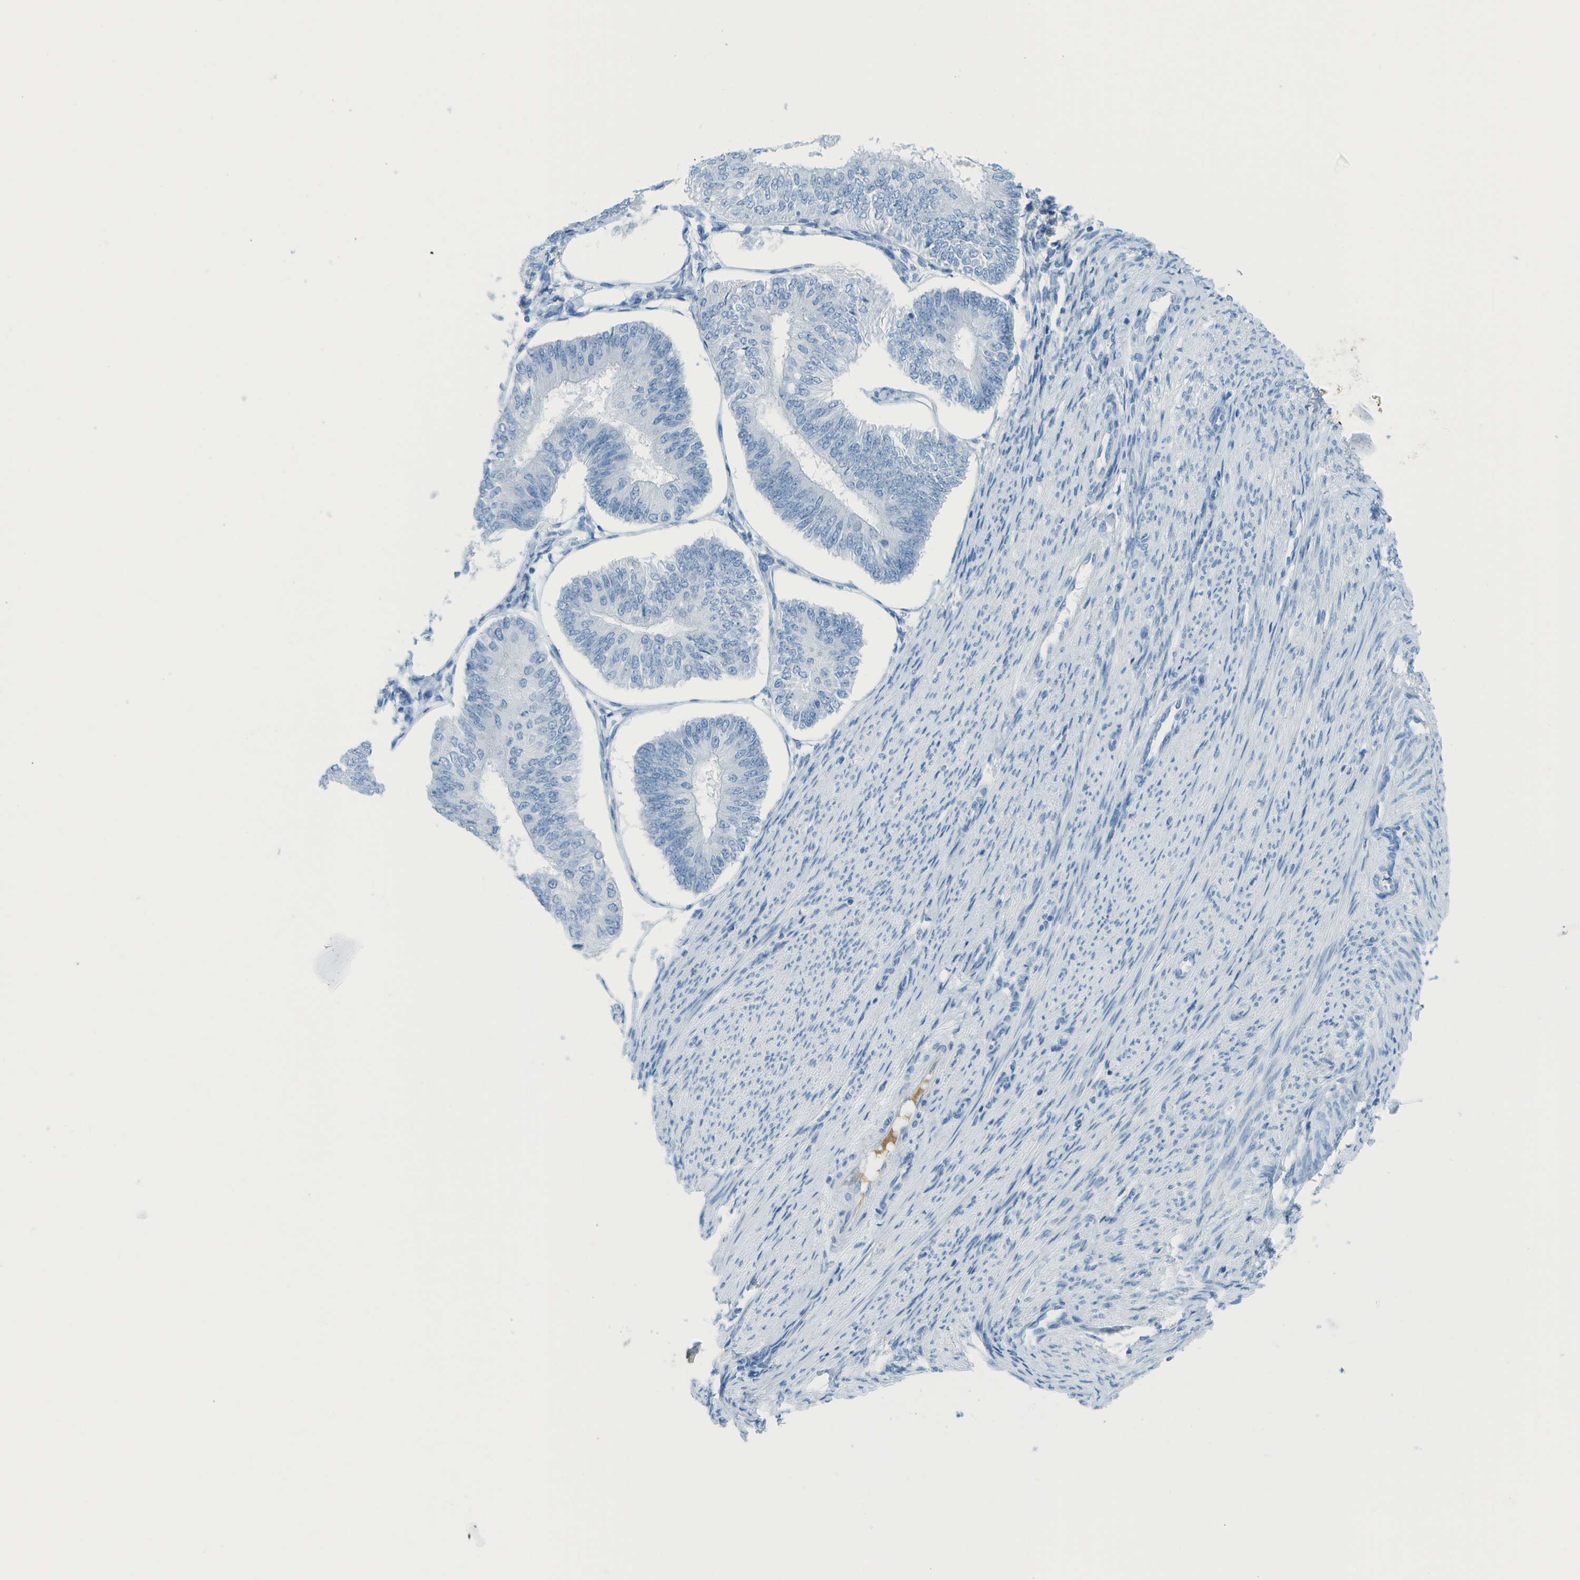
{"staining": {"intensity": "negative", "quantity": "none", "location": "none"}, "tissue": "endometrial cancer", "cell_type": "Tumor cells", "image_type": "cancer", "snomed": [{"axis": "morphology", "description": "Adenocarcinoma, NOS"}, {"axis": "topography", "description": "Endometrium"}], "caption": "This is an immunohistochemistry (IHC) micrograph of endometrial cancer (adenocarcinoma). There is no positivity in tumor cells.", "gene": "C1S", "patient": {"sex": "female", "age": 58}}